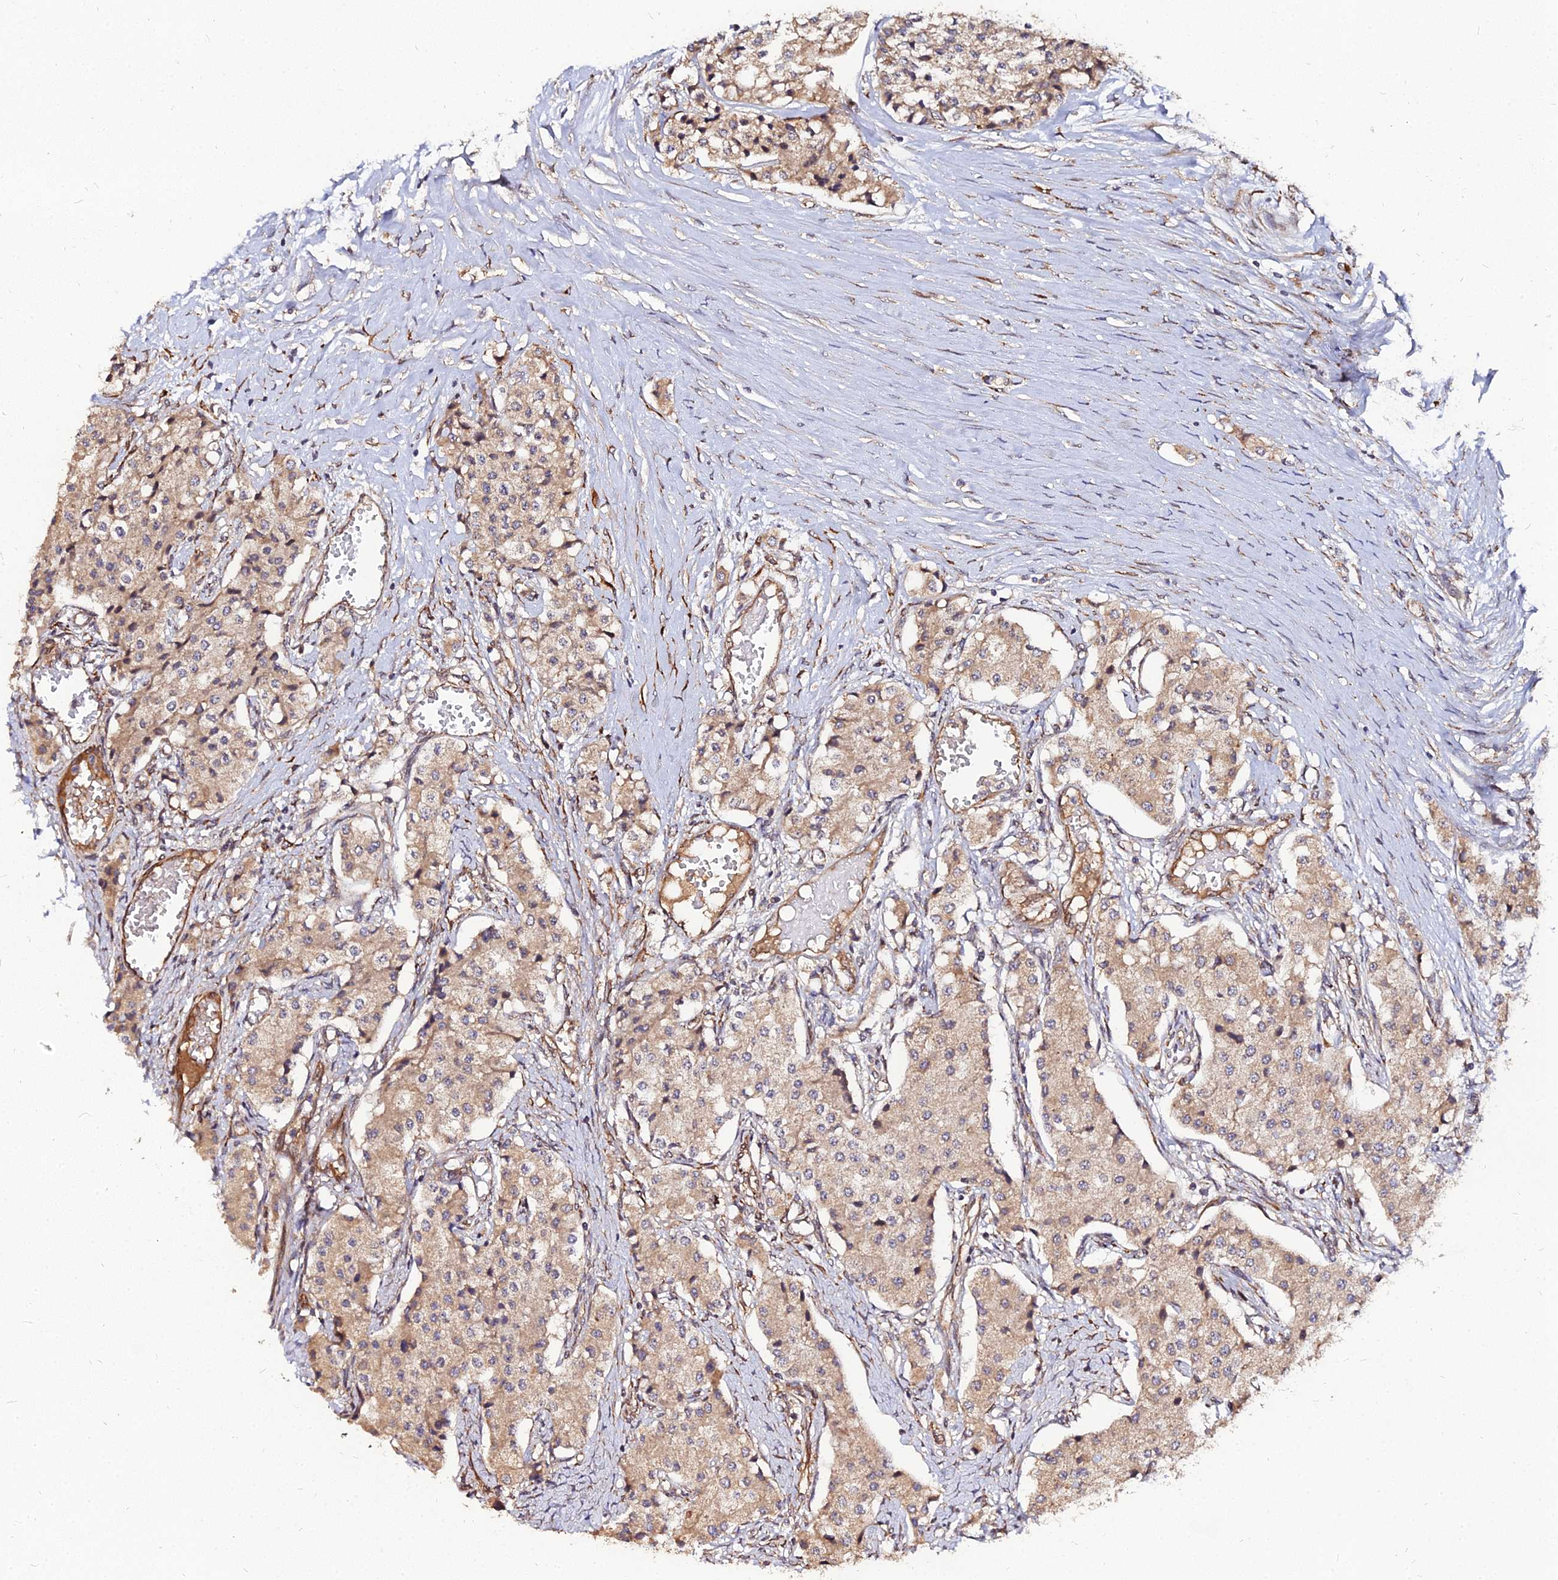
{"staining": {"intensity": "weak", "quantity": "25%-75%", "location": "cytoplasmic/membranous"}, "tissue": "carcinoid", "cell_type": "Tumor cells", "image_type": "cancer", "snomed": [{"axis": "morphology", "description": "Carcinoid, malignant, NOS"}, {"axis": "topography", "description": "Colon"}], "caption": "Tumor cells demonstrate low levels of weak cytoplasmic/membranous positivity in approximately 25%-75% of cells in carcinoid.", "gene": "PDE4D", "patient": {"sex": "female", "age": 52}}